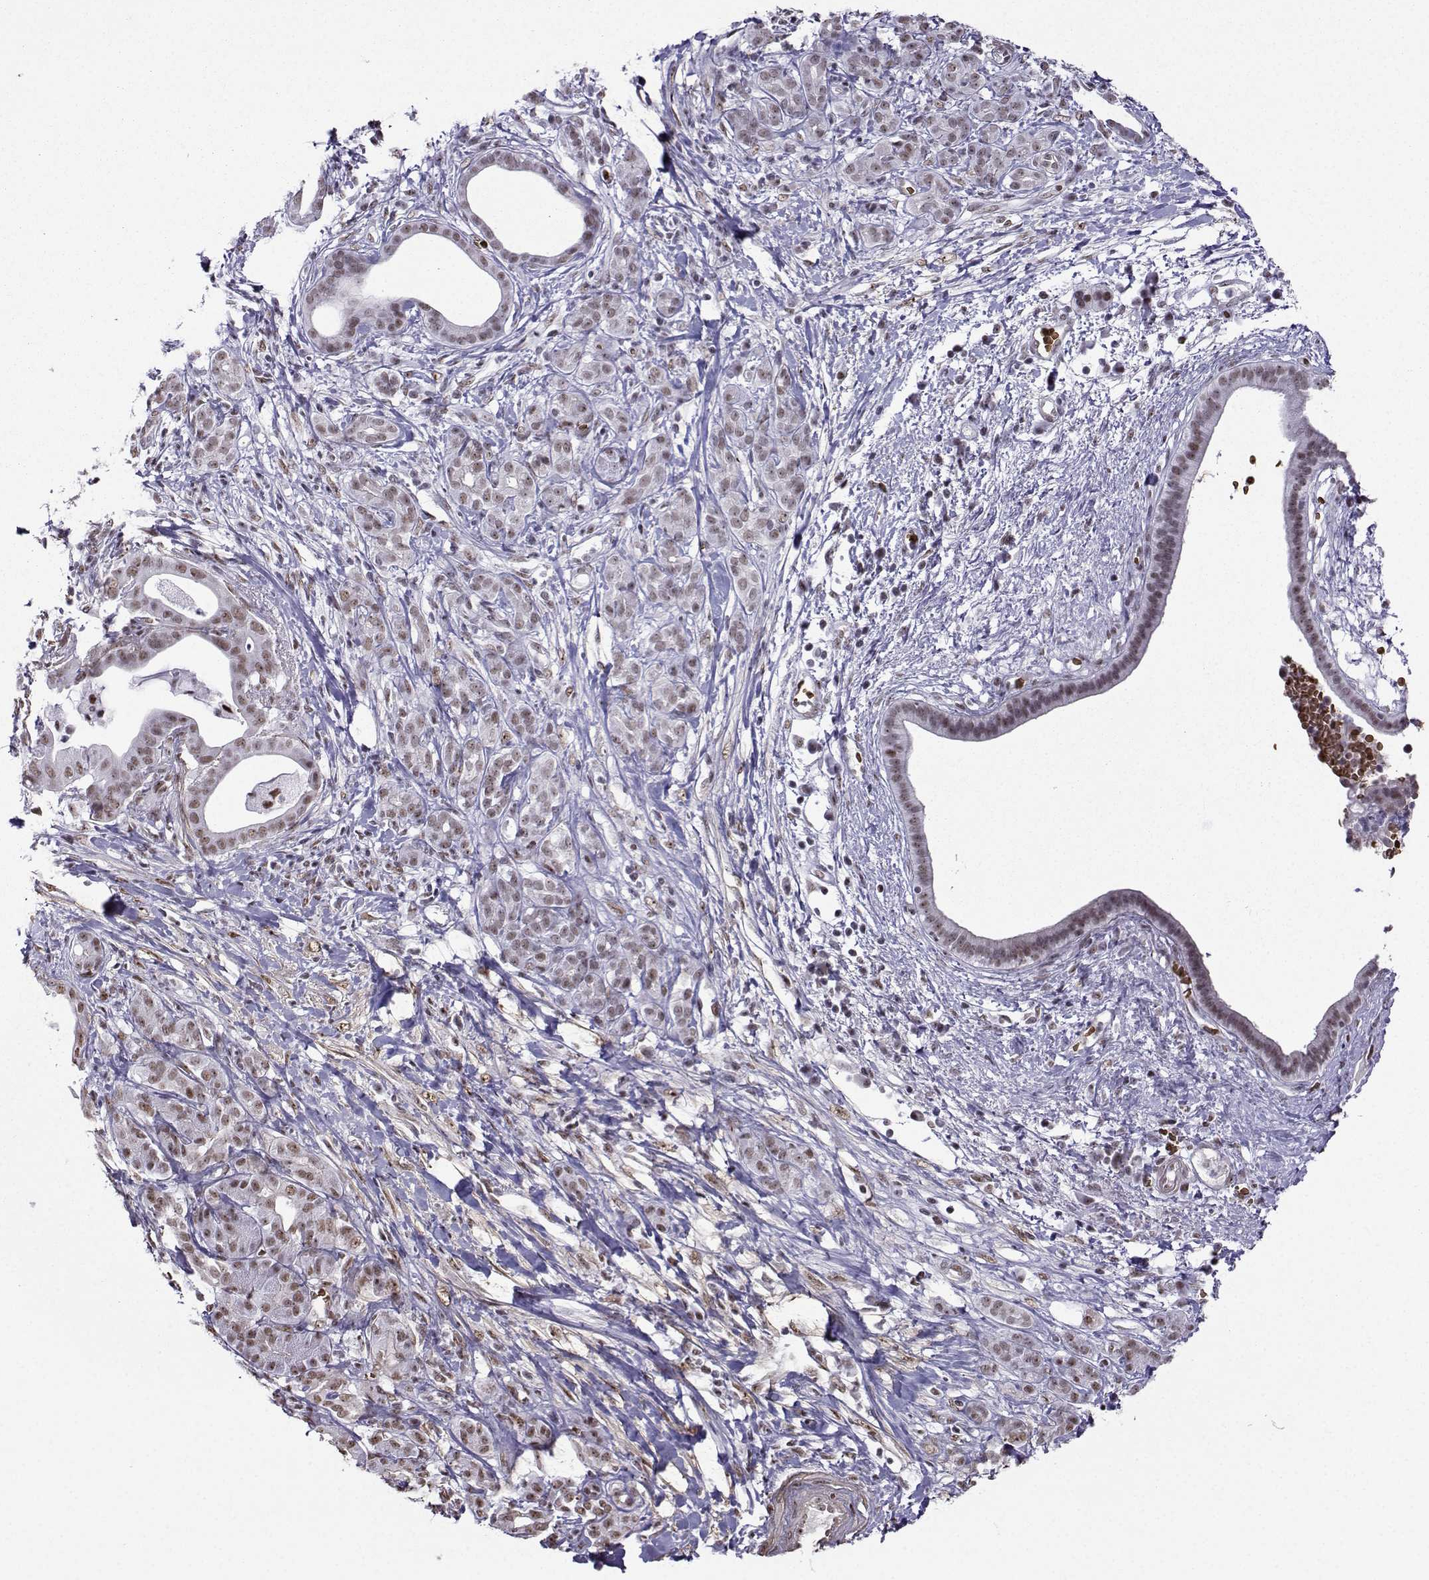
{"staining": {"intensity": "weak", "quantity": ">75%", "location": "nuclear"}, "tissue": "pancreatic cancer", "cell_type": "Tumor cells", "image_type": "cancer", "snomed": [{"axis": "morphology", "description": "Adenocarcinoma, NOS"}, {"axis": "topography", "description": "Pancreas"}], "caption": "Human pancreatic cancer stained with a brown dye exhibits weak nuclear positive positivity in about >75% of tumor cells.", "gene": "CCNK", "patient": {"sex": "male", "age": 61}}